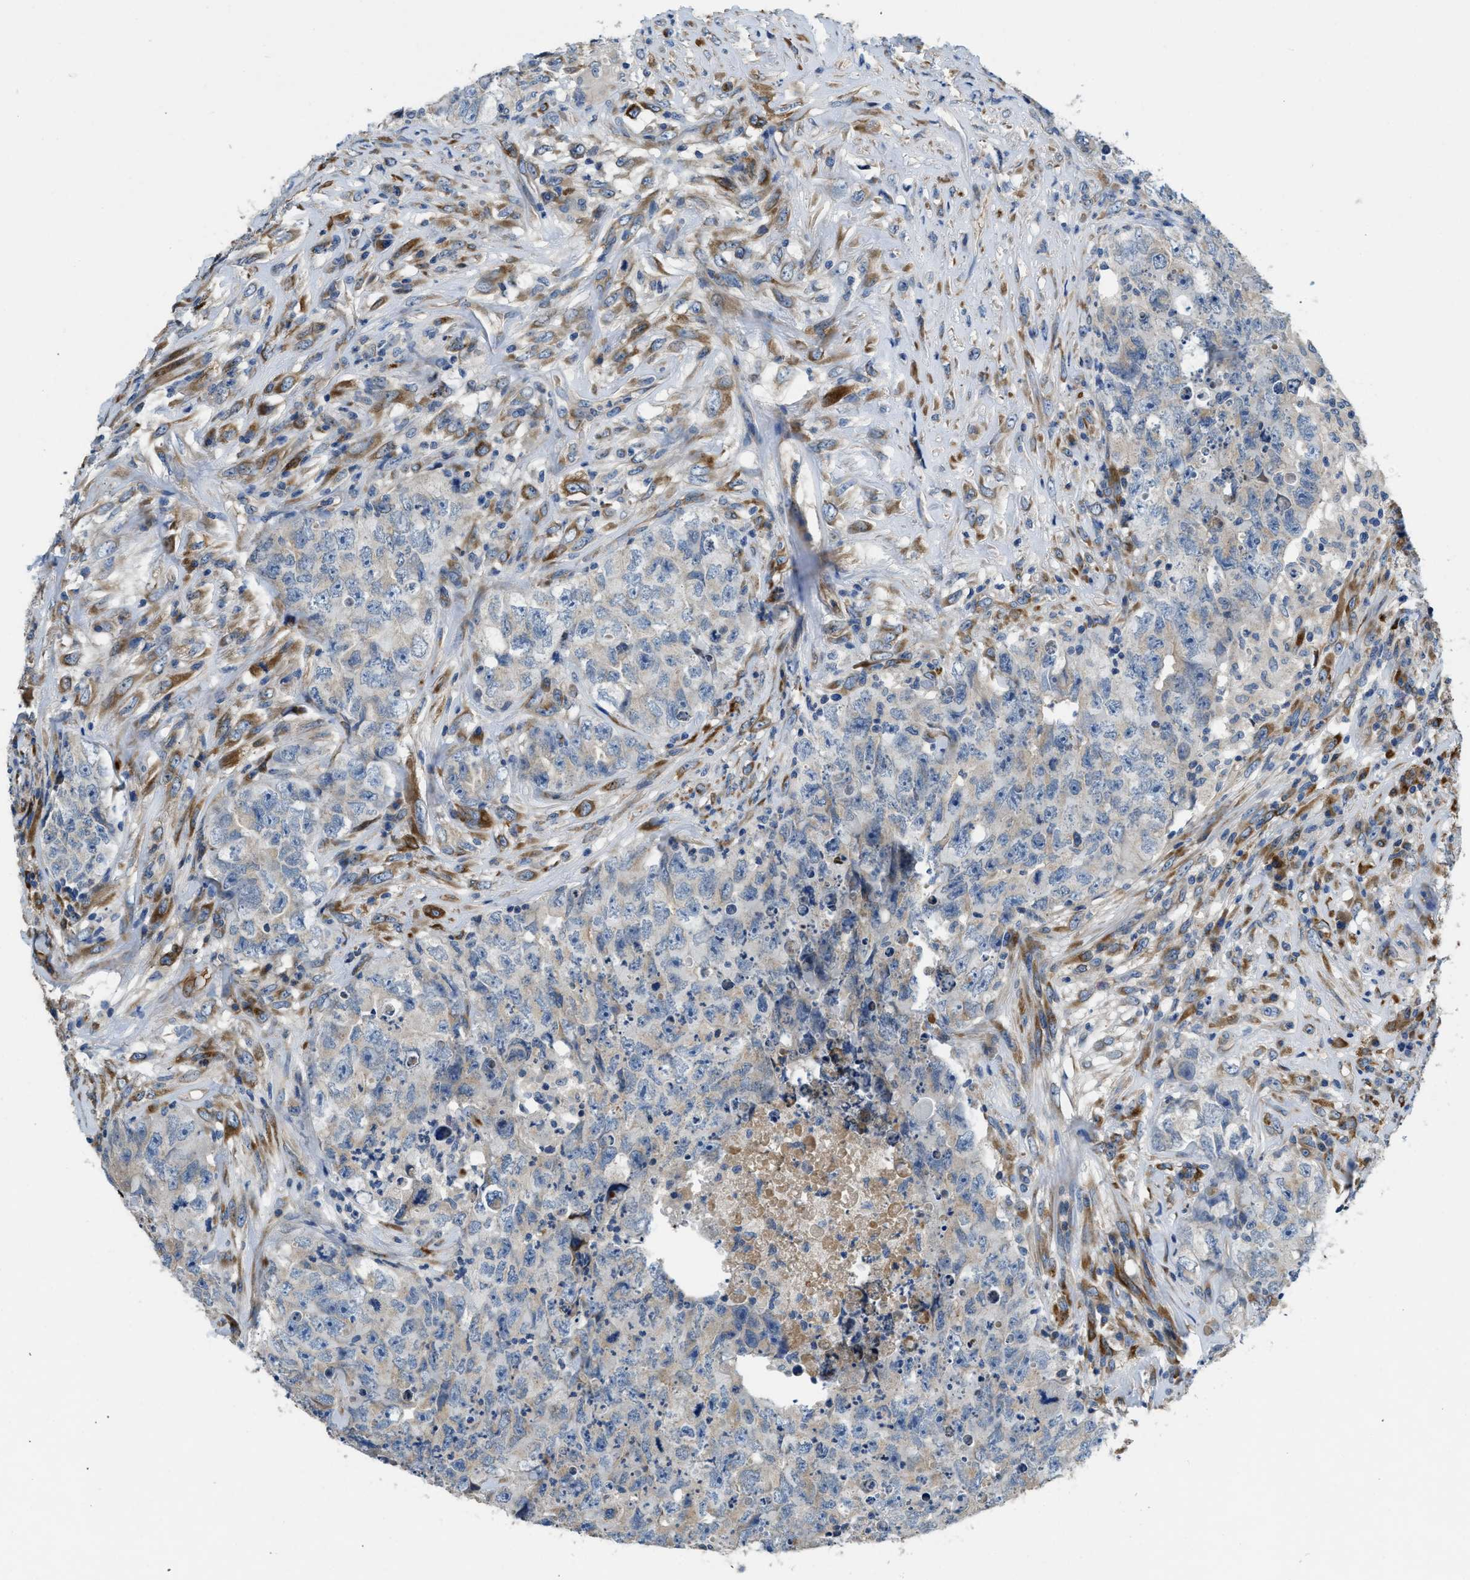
{"staining": {"intensity": "weak", "quantity": "25%-75%", "location": "cytoplasmic/membranous"}, "tissue": "testis cancer", "cell_type": "Tumor cells", "image_type": "cancer", "snomed": [{"axis": "morphology", "description": "Carcinoma, Embryonal, NOS"}, {"axis": "topography", "description": "Testis"}], "caption": "A low amount of weak cytoplasmic/membranous expression is identified in about 25%-75% of tumor cells in testis cancer tissue.", "gene": "GGCX", "patient": {"sex": "male", "age": 32}}